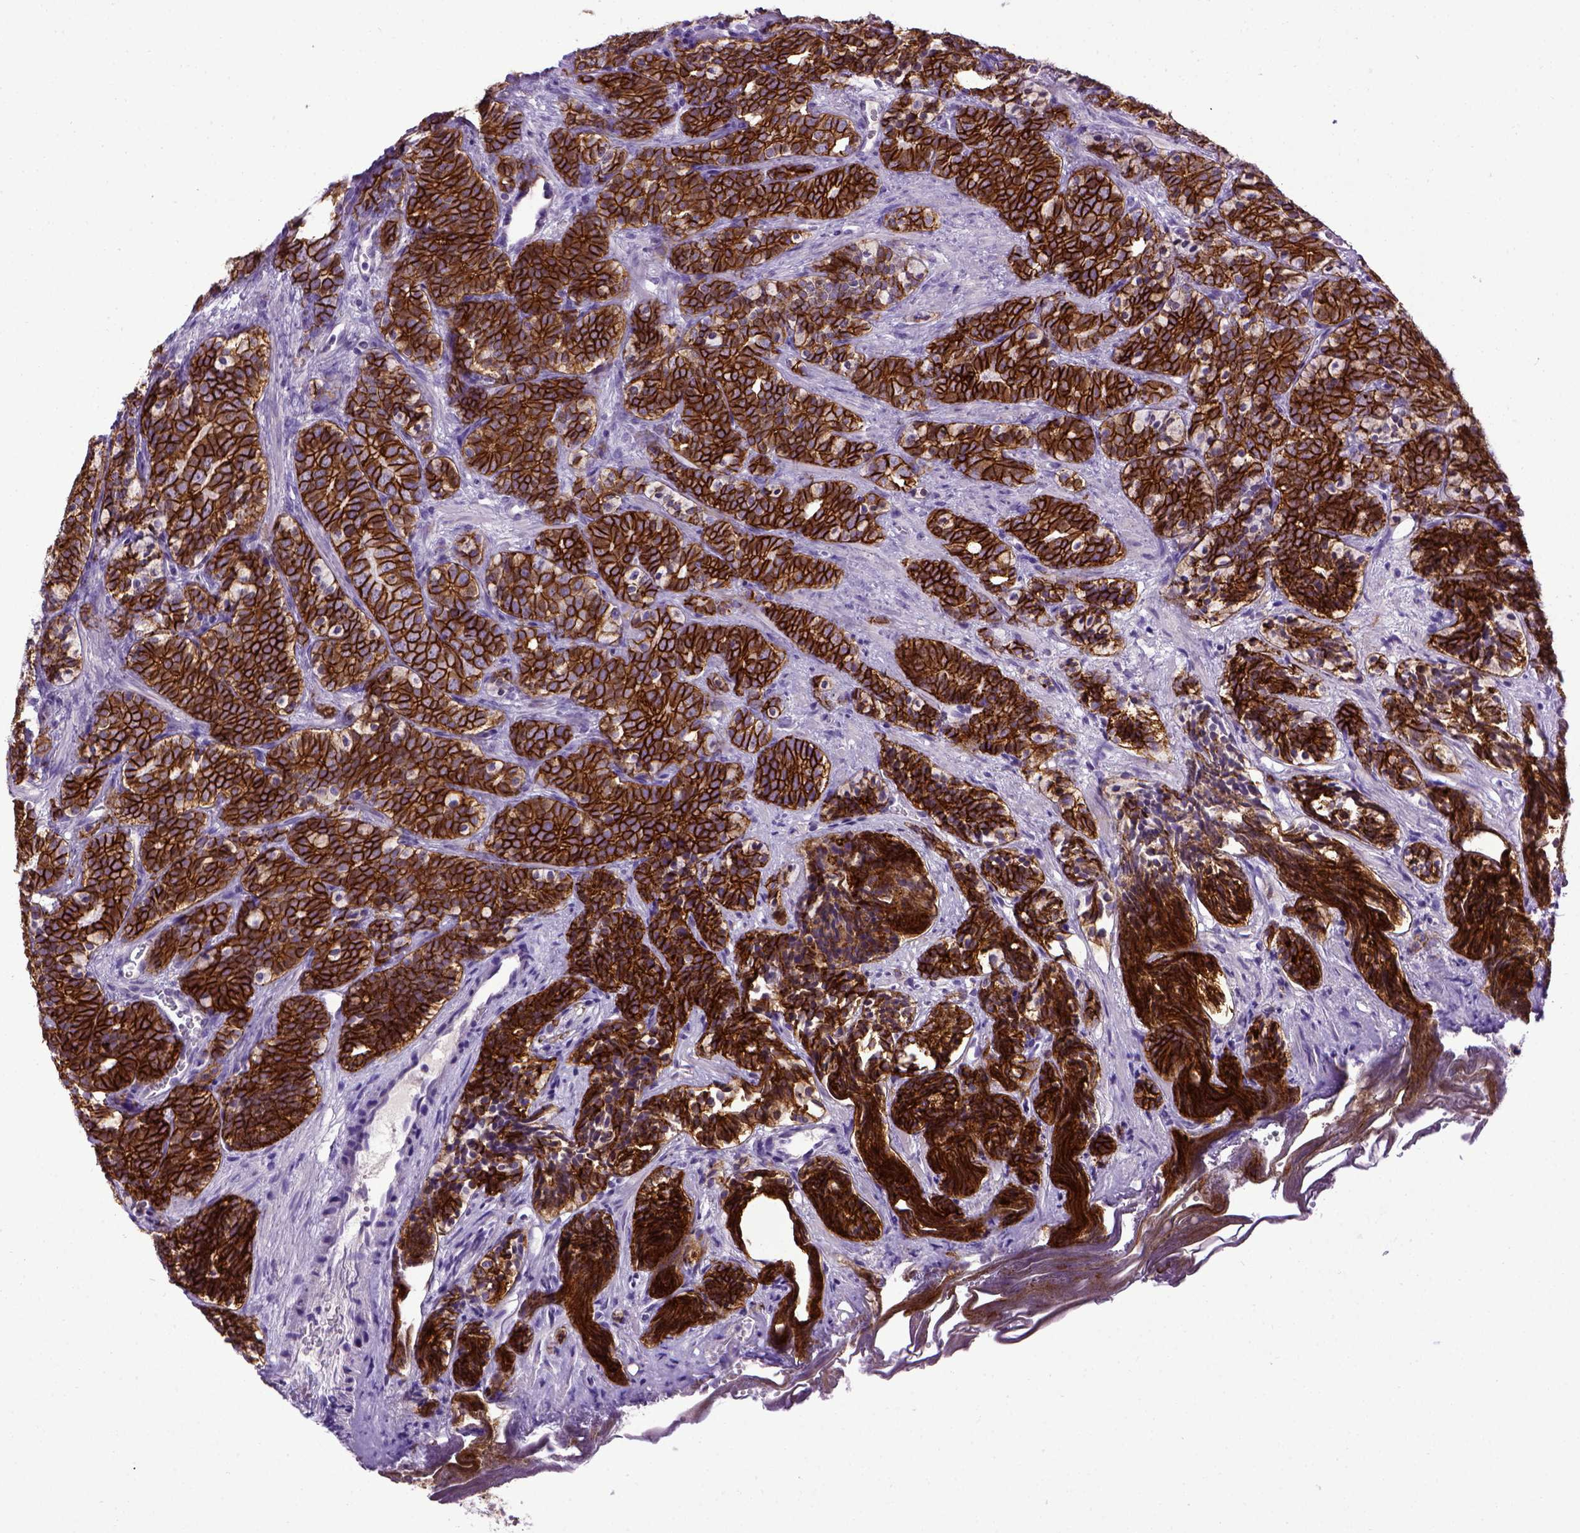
{"staining": {"intensity": "strong", "quantity": ">75%", "location": "cytoplasmic/membranous"}, "tissue": "prostate cancer", "cell_type": "Tumor cells", "image_type": "cancer", "snomed": [{"axis": "morphology", "description": "Adenocarcinoma, High grade"}, {"axis": "topography", "description": "Prostate"}], "caption": "Prostate cancer (high-grade adenocarcinoma) was stained to show a protein in brown. There is high levels of strong cytoplasmic/membranous positivity in approximately >75% of tumor cells. (Stains: DAB (3,3'-diaminobenzidine) in brown, nuclei in blue, Microscopy: brightfield microscopy at high magnification).", "gene": "CDH1", "patient": {"sex": "male", "age": 84}}